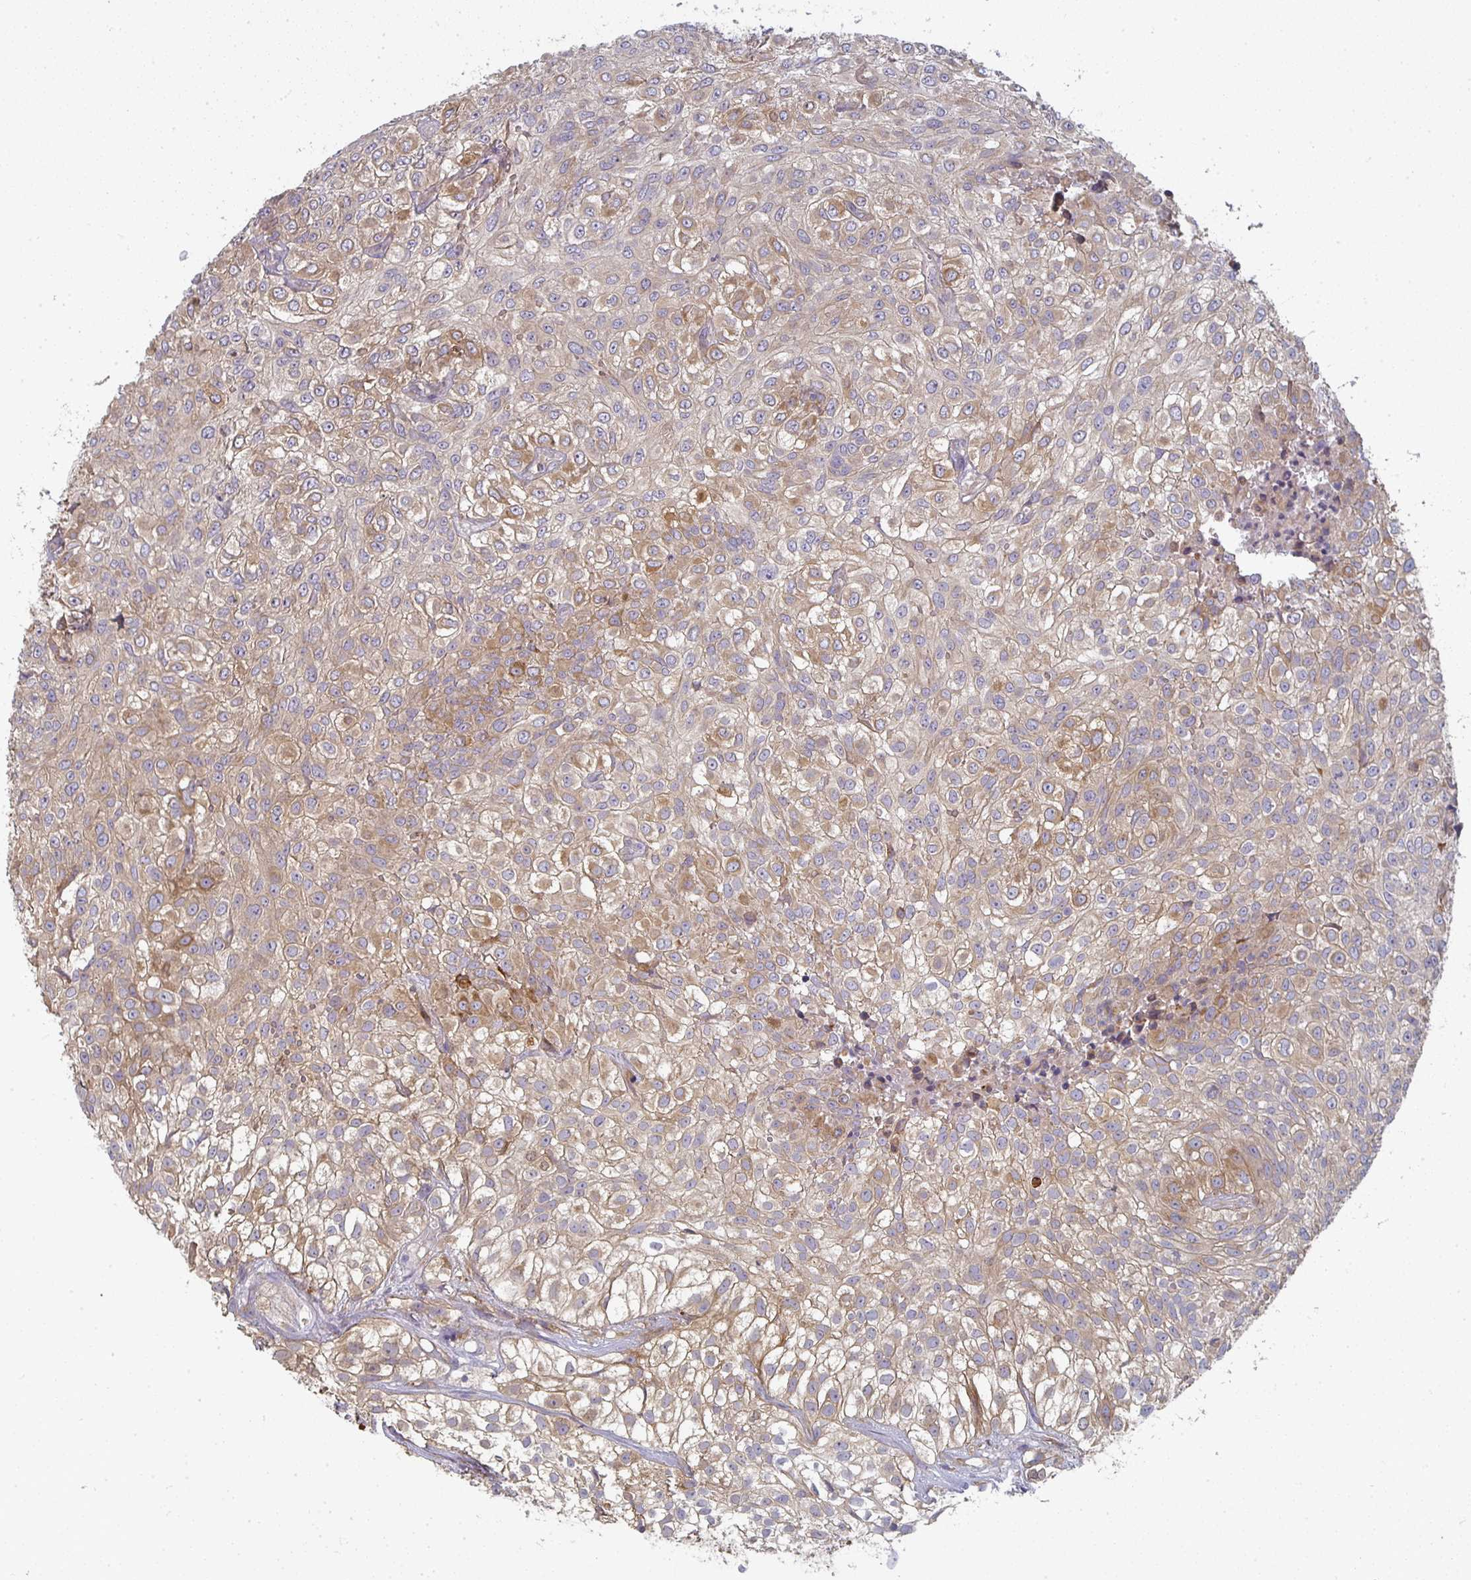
{"staining": {"intensity": "moderate", "quantity": ">75%", "location": "cytoplasmic/membranous"}, "tissue": "urothelial cancer", "cell_type": "Tumor cells", "image_type": "cancer", "snomed": [{"axis": "morphology", "description": "Urothelial carcinoma, High grade"}, {"axis": "topography", "description": "Urinary bladder"}], "caption": "High-grade urothelial carcinoma stained with immunohistochemistry demonstrates moderate cytoplasmic/membranous expression in about >75% of tumor cells. The staining was performed using DAB, with brown indicating positive protein expression. Nuclei are stained blue with hematoxylin.", "gene": "CTHRC1", "patient": {"sex": "male", "age": 56}}